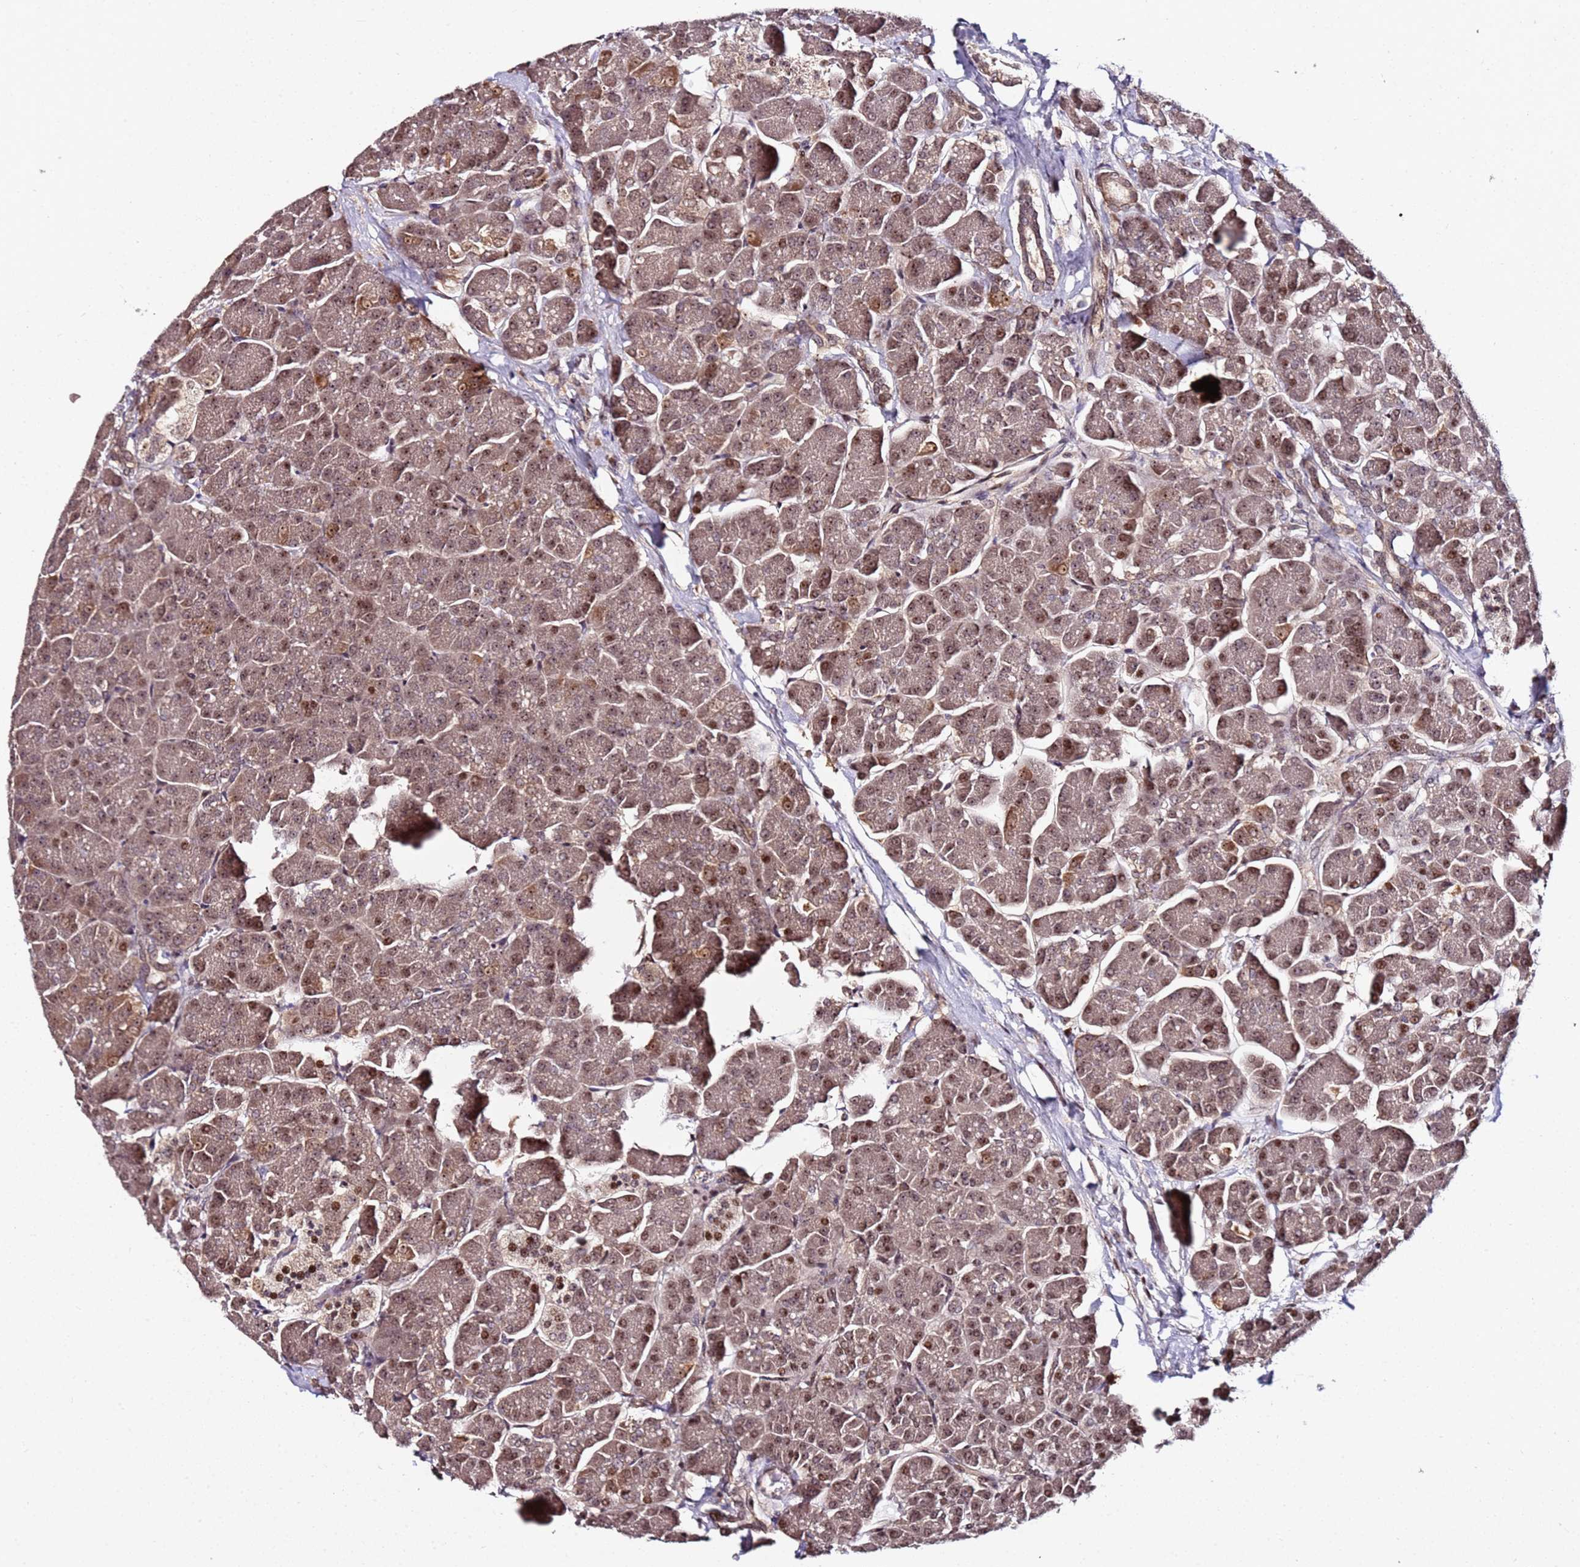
{"staining": {"intensity": "moderate", "quantity": ">75%", "location": "cytoplasmic/membranous,nuclear"}, "tissue": "pancreas", "cell_type": "Exocrine glandular cells", "image_type": "normal", "snomed": [{"axis": "morphology", "description": "Normal tissue, NOS"}, {"axis": "topography", "description": "Pancreas"}, {"axis": "topography", "description": "Peripheral nerve tissue"}], "caption": "A brown stain shows moderate cytoplasmic/membranous,nuclear expression of a protein in exocrine glandular cells of unremarkable pancreas.", "gene": "FCF1", "patient": {"sex": "male", "age": 54}}